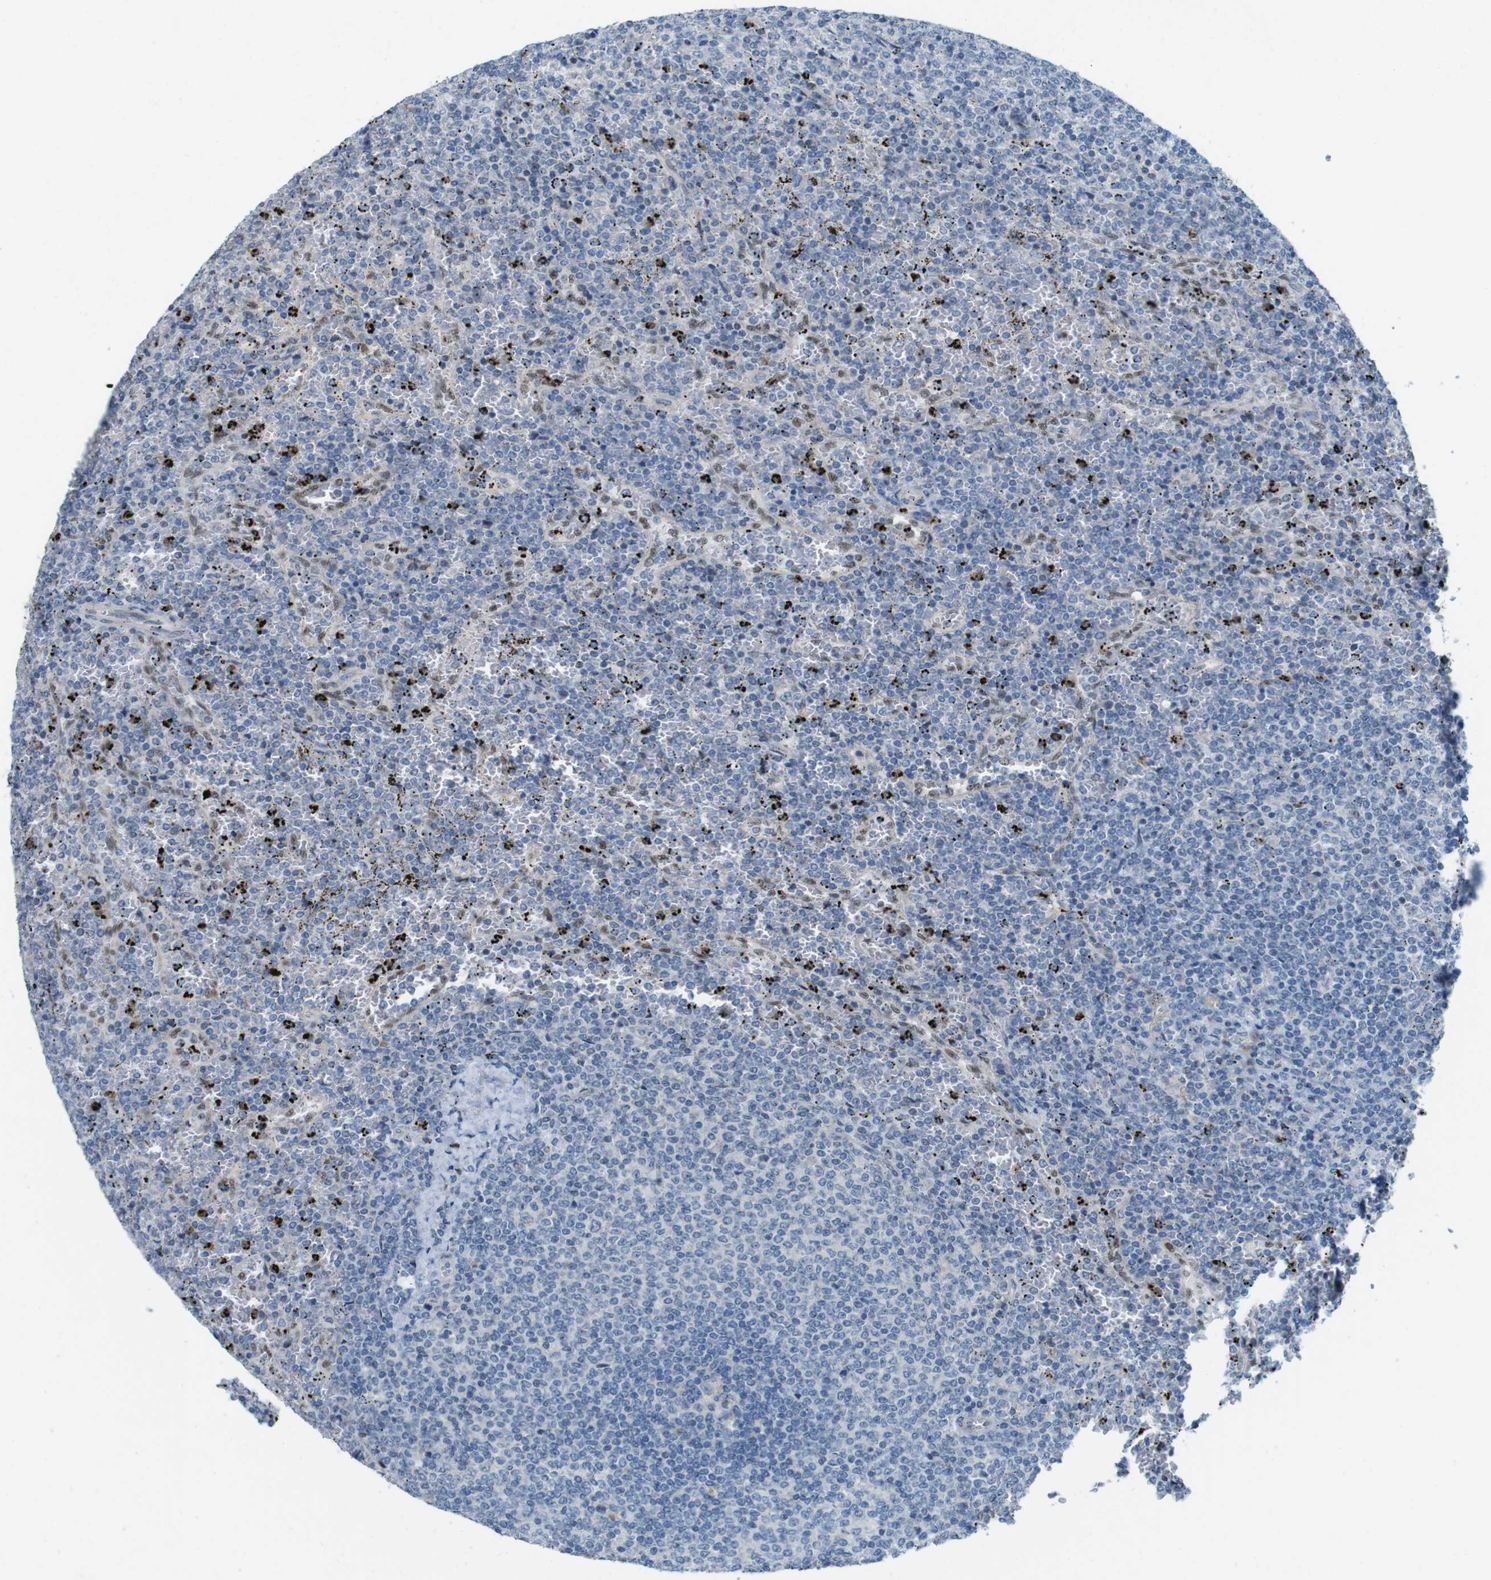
{"staining": {"intensity": "negative", "quantity": "none", "location": "none"}, "tissue": "lymphoma", "cell_type": "Tumor cells", "image_type": "cancer", "snomed": [{"axis": "morphology", "description": "Malignant lymphoma, non-Hodgkin's type, Low grade"}, {"axis": "topography", "description": "Spleen"}], "caption": "Tumor cells show no significant protein staining in low-grade malignant lymphoma, non-Hodgkin's type.", "gene": "SKI", "patient": {"sex": "female", "age": 77}}